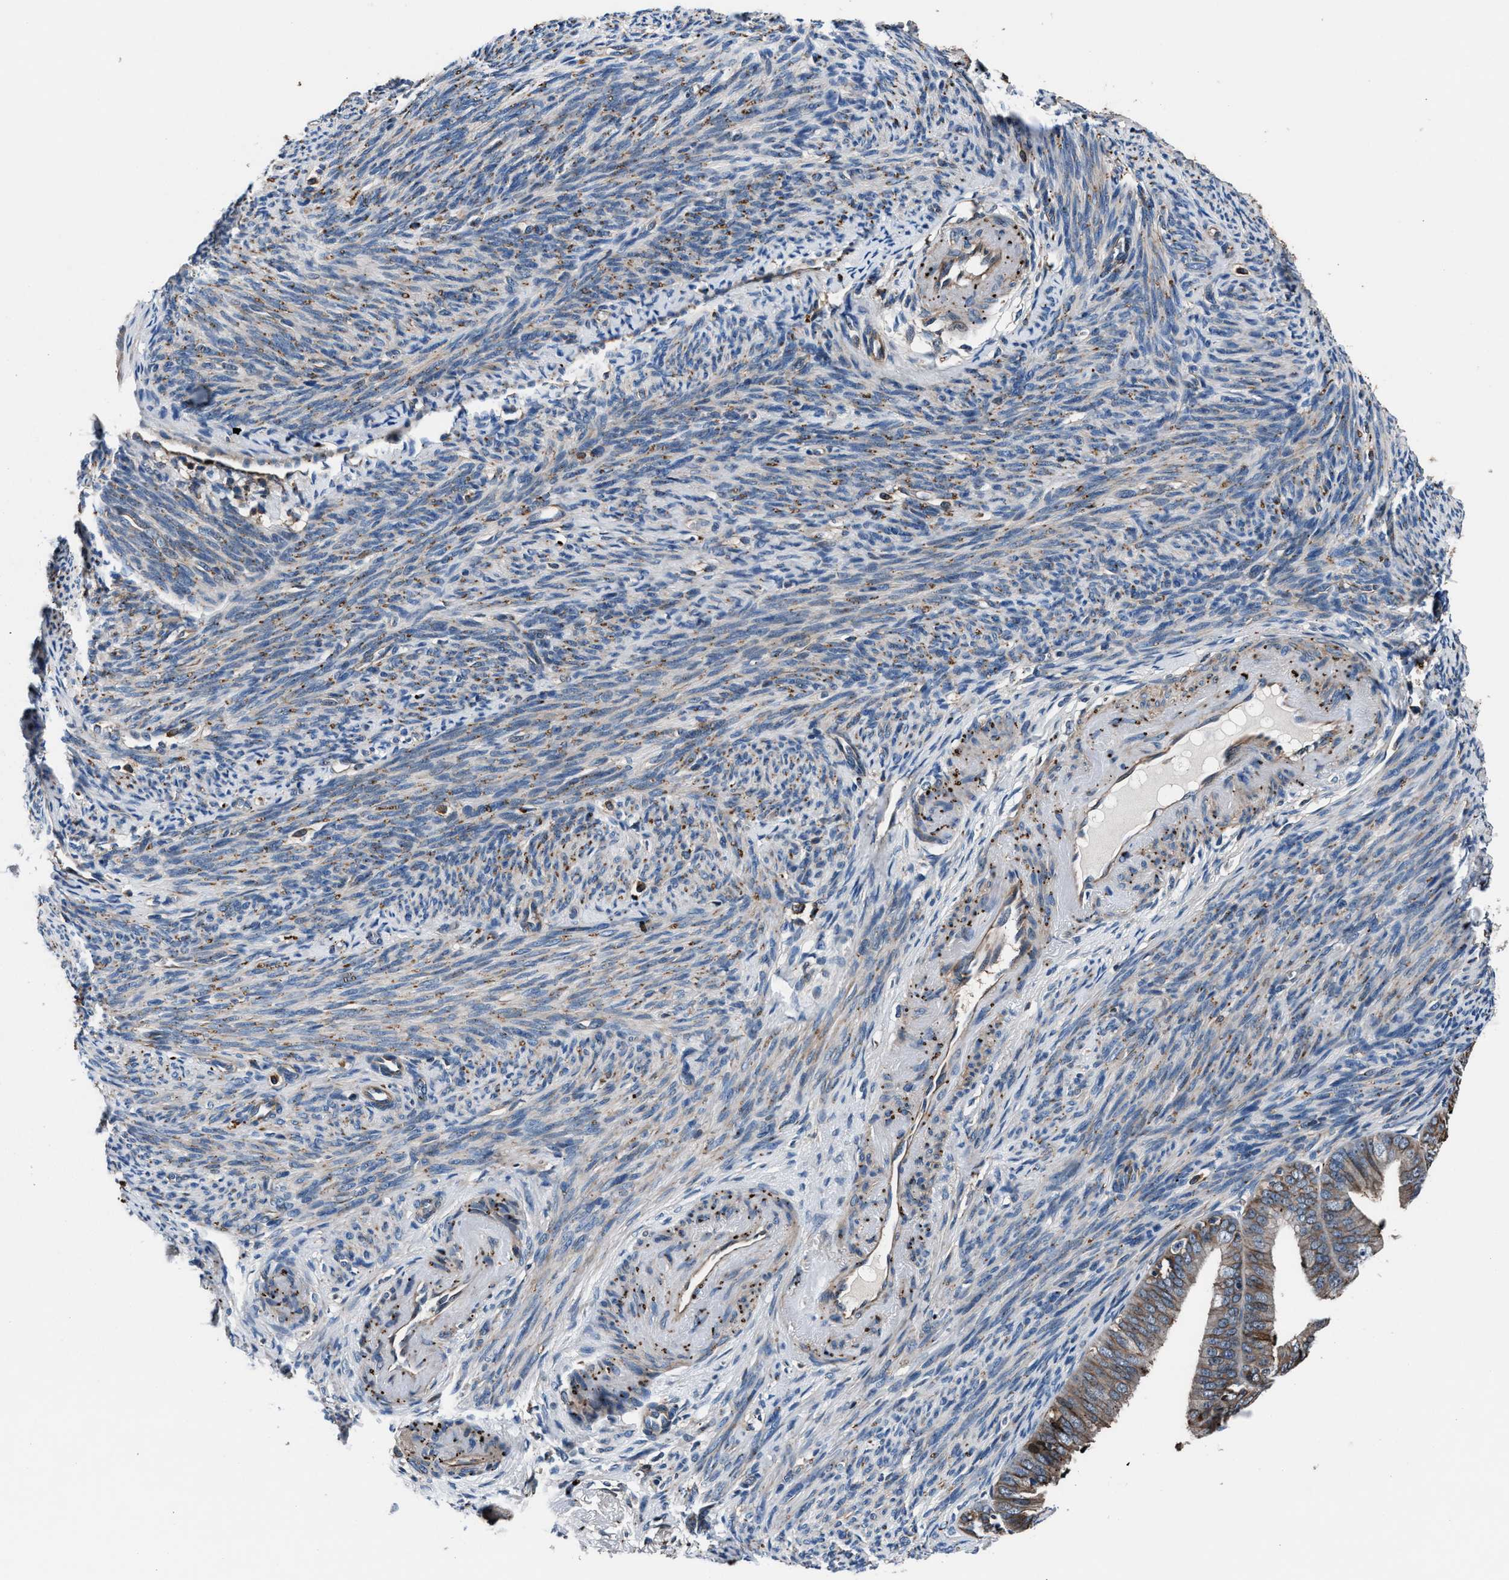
{"staining": {"intensity": "moderate", "quantity": "25%-75%", "location": "cytoplasmic/membranous"}, "tissue": "endometrial cancer", "cell_type": "Tumor cells", "image_type": "cancer", "snomed": [{"axis": "morphology", "description": "Adenocarcinoma, NOS"}, {"axis": "topography", "description": "Endometrium"}], "caption": "Adenocarcinoma (endometrial) stained with immunohistochemistry (IHC) reveals moderate cytoplasmic/membranous expression in about 25%-75% of tumor cells.", "gene": "MFSD11", "patient": {"sex": "female", "age": 63}}